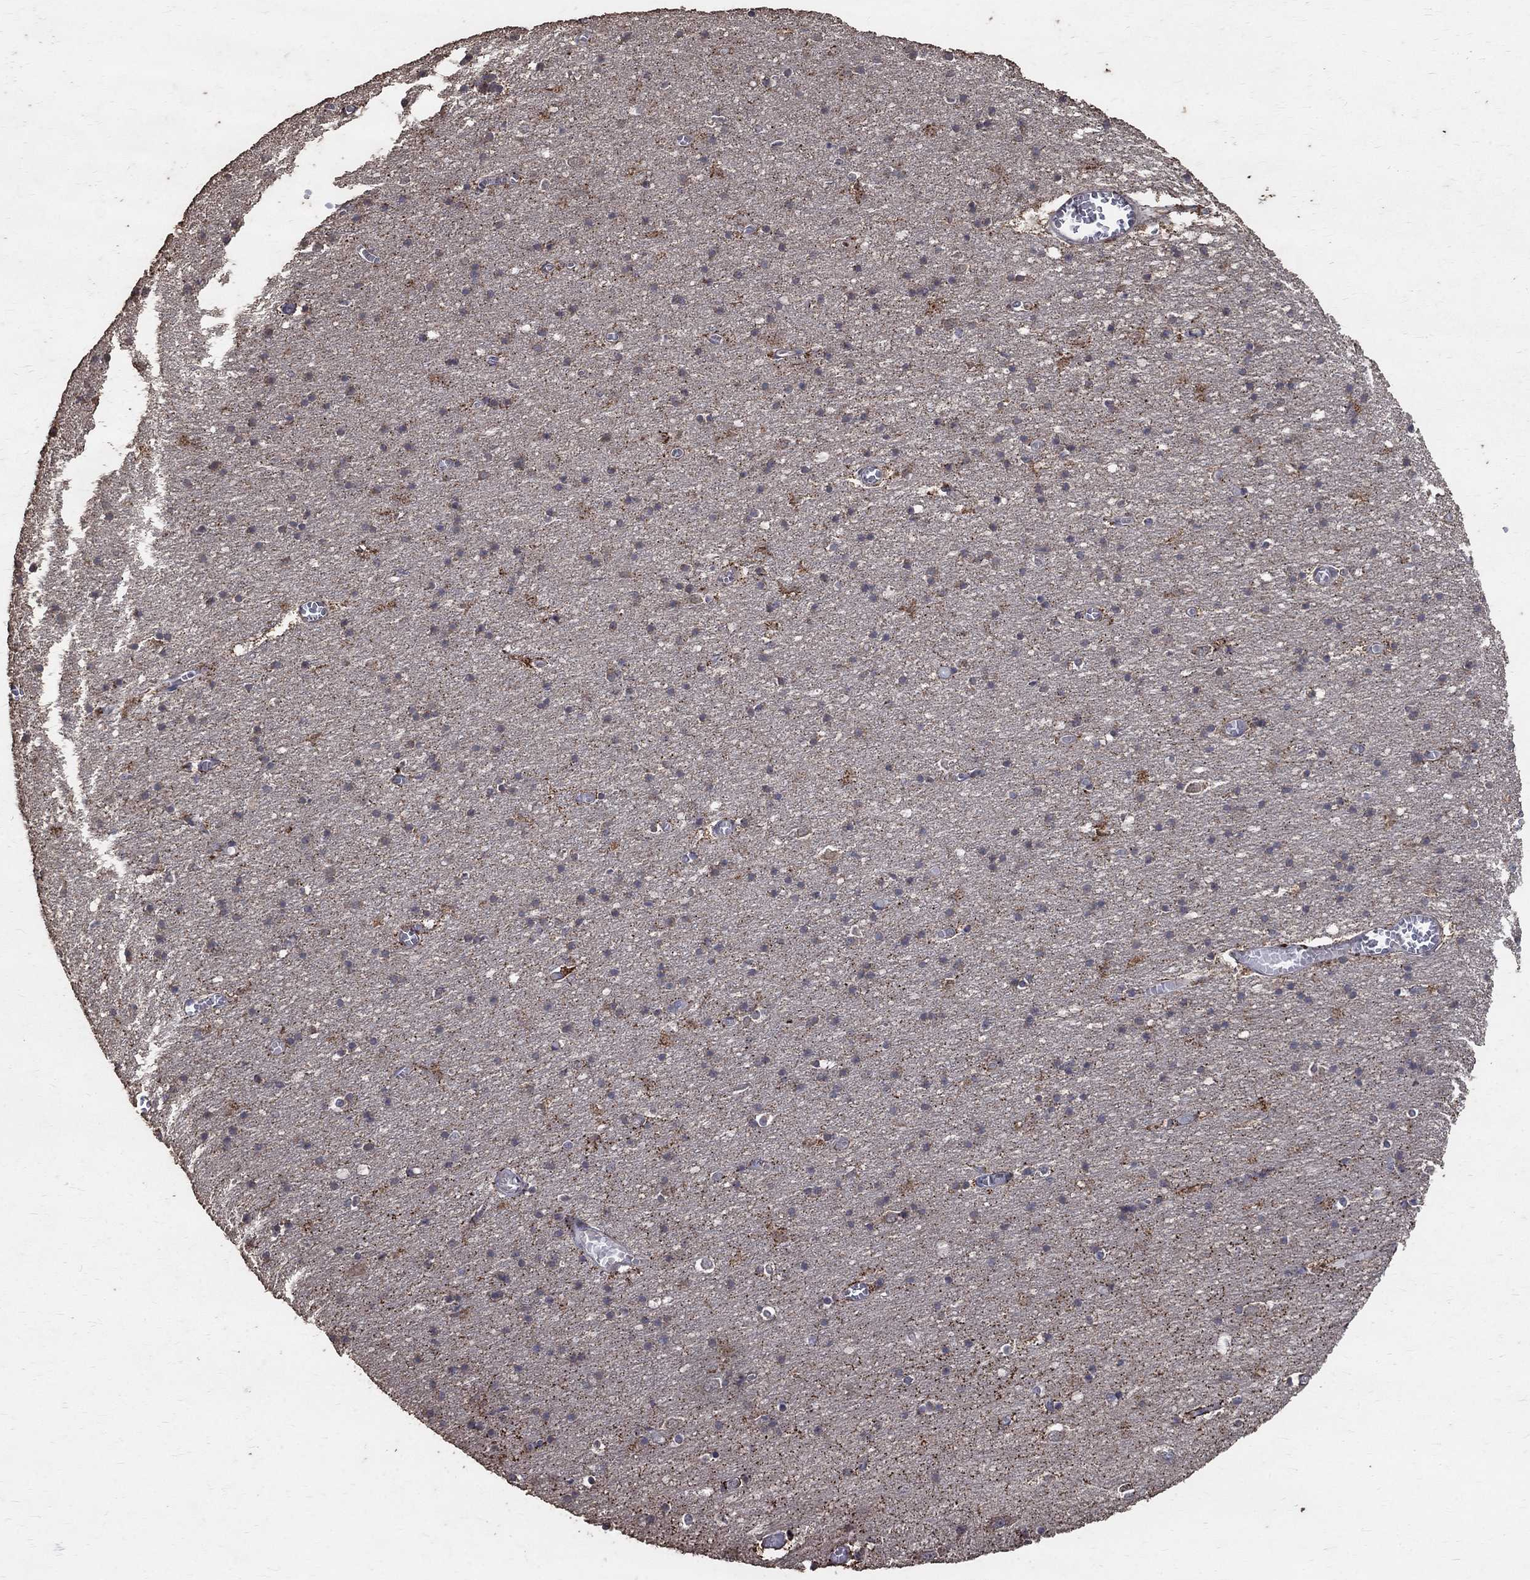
{"staining": {"intensity": "strong", "quantity": "25%-75%", "location": "cytoplasmic/membranous"}, "tissue": "cerebral cortex", "cell_type": "Endothelial cells", "image_type": "normal", "snomed": [{"axis": "morphology", "description": "Normal tissue, NOS"}, {"axis": "topography", "description": "Cerebral cortex"}], "caption": "A high-resolution photomicrograph shows immunohistochemistry (IHC) staining of unremarkable cerebral cortex, which reveals strong cytoplasmic/membranous staining in about 25%-75% of endothelial cells.", "gene": "C17orf75", "patient": {"sex": "male", "age": 70}}